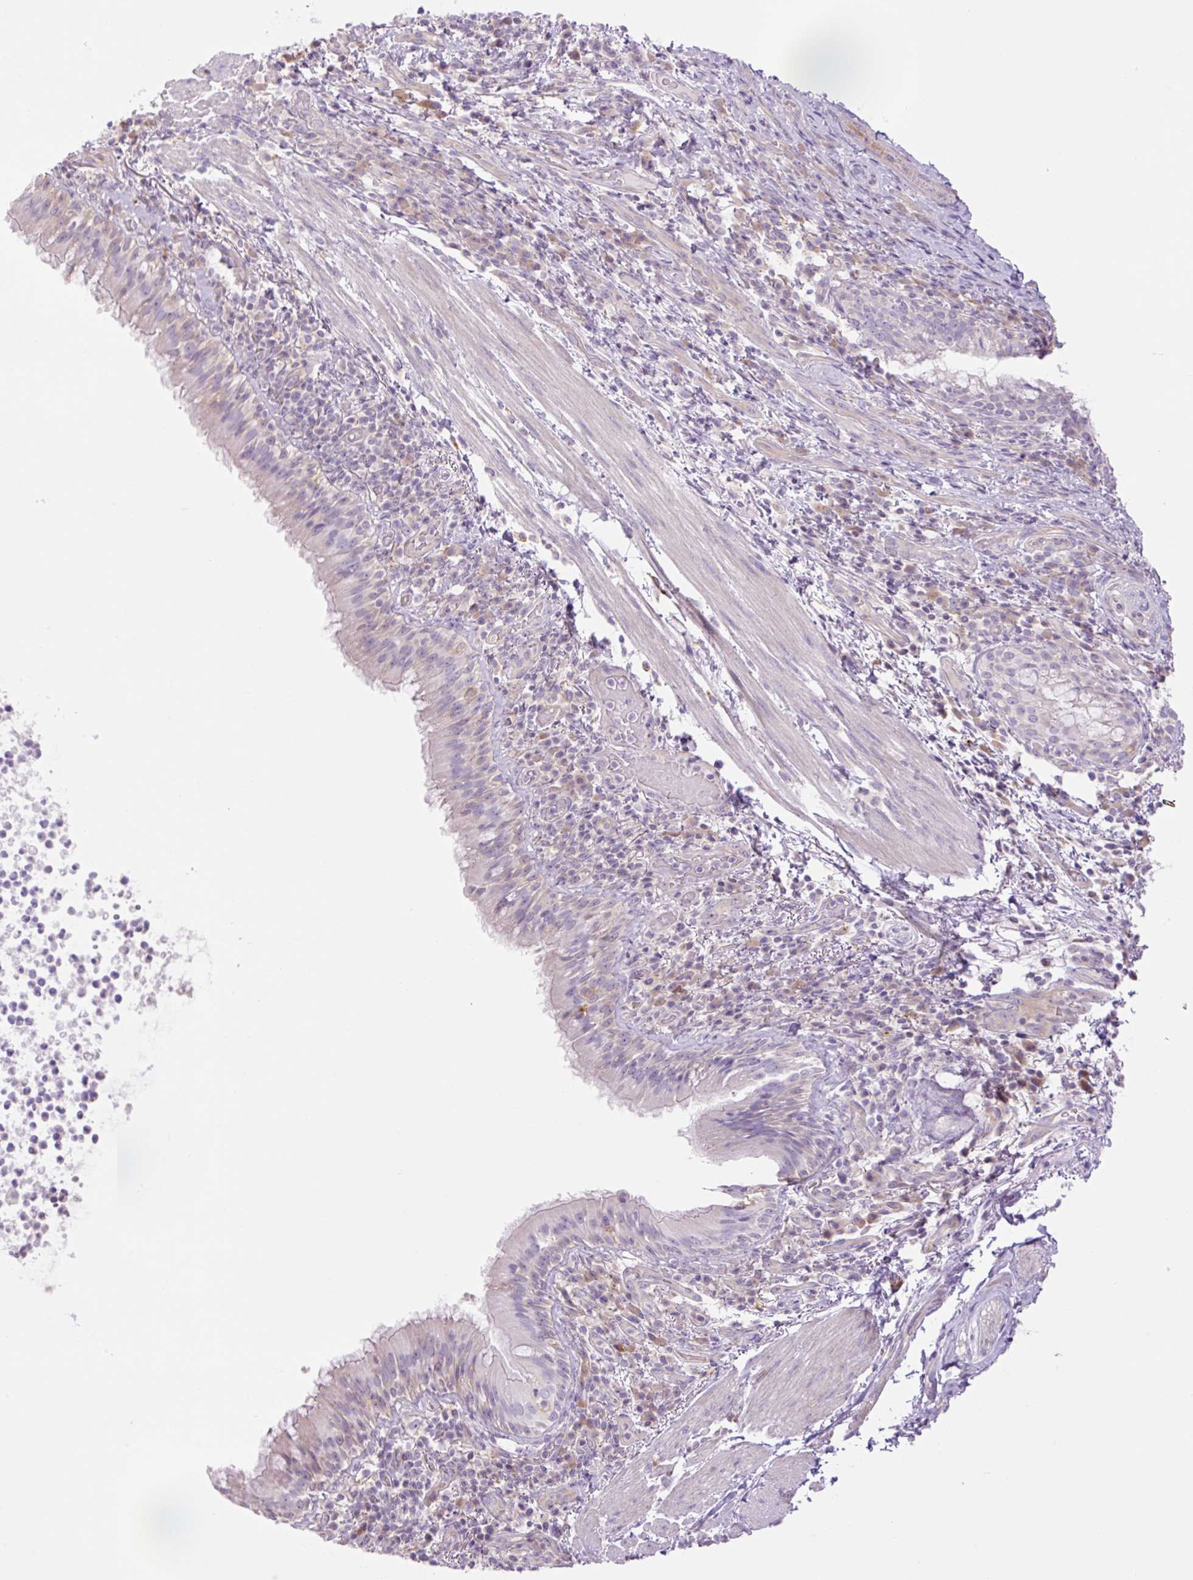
{"staining": {"intensity": "weak", "quantity": "25%-75%", "location": "cytoplasmic/membranous"}, "tissue": "bronchus", "cell_type": "Respiratory epithelial cells", "image_type": "normal", "snomed": [{"axis": "morphology", "description": "Normal tissue, NOS"}, {"axis": "topography", "description": "Cartilage tissue"}, {"axis": "topography", "description": "Bronchus"}], "caption": "Unremarkable bronchus was stained to show a protein in brown. There is low levels of weak cytoplasmic/membranous expression in about 25%-75% of respiratory epithelial cells.", "gene": "GRID2", "patient": {"sex": "male", "age": 56}}